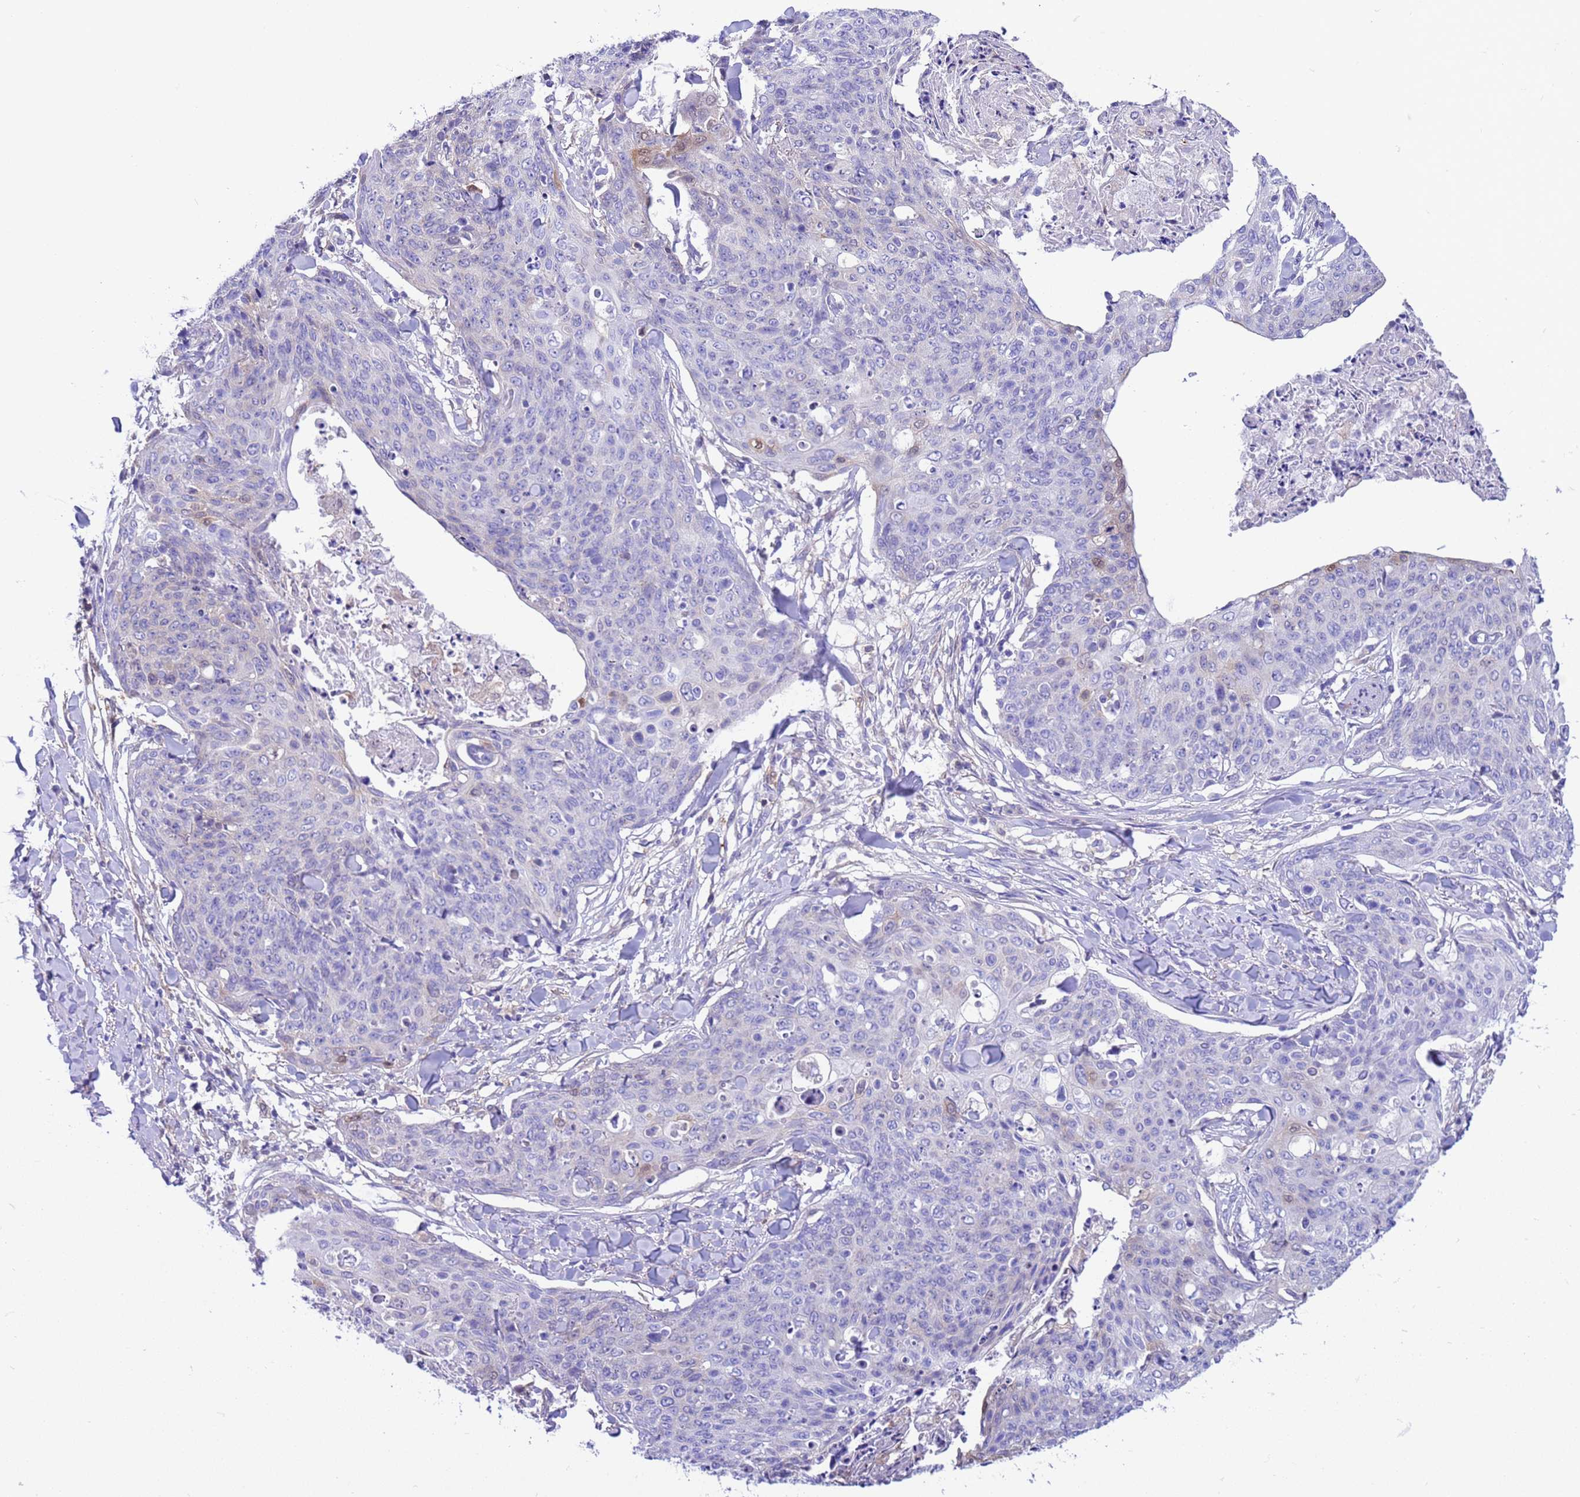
{"staining": {"intensity": "negative", "quantity": "none", "location": "none"}, "tissue": "skin cancer", "cell_type": "Tumor cells", "image_type": "cancer", "snomed": [{"axis": "morphology", "description": "Squamous cell carcinoma, NOS"}, {"axis": "topography", "description": "Skin"}, {"axis": "topography", "description": "Vulva"}], "caption": "Tumor cells are negative for protein expression in human squamous cell carcinoma (skin).", "gene": "C6orf47", "patient": {"sex": "female", "age": 85}}